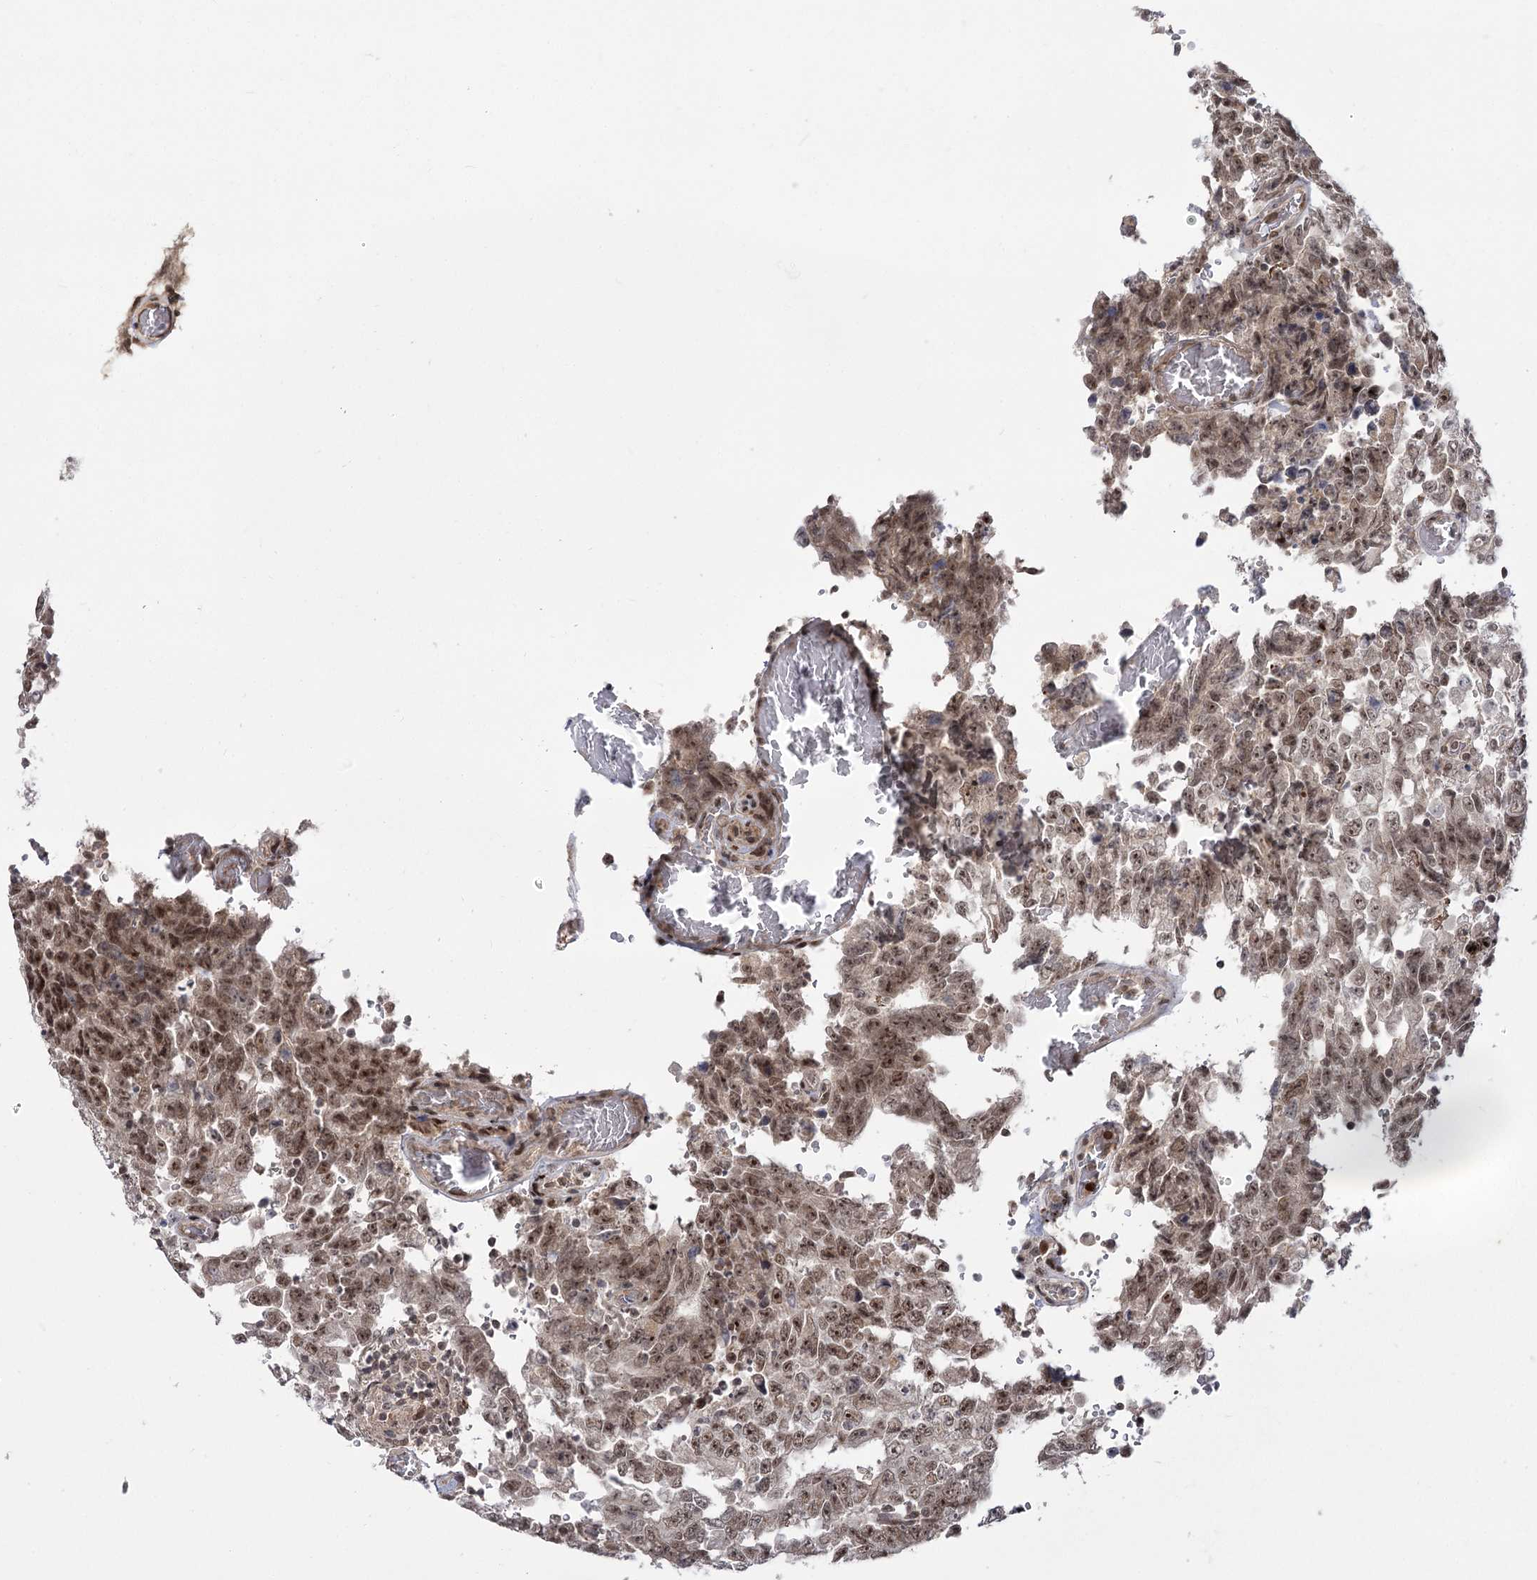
{"staining": {"intensity": "moderate", "quantity": "25%-75%", "location": "cytoplasmic/membranous,nuclear"}, "tissue": "testis cancer", "cell_type": "Tumor cells", "image_type": "cancer", "snomed": [{"axis": "morphology", "description": "Carcinoma, Embryonal, NOS"}, {"axis": "topography", "description": "Testis"}], "caption": "Tumor cells exhibit medium levels of moderate cytoplasmic/membranous and nuclear expression in approximately 25%-75% of cells in embryonal carcinoma (testis). (DAB (3,3'-diaminobenzidine) = brown stain, brightfield microscopy at high magnification).", "gene": "HELQ", "patient": {"sex": "male", "age": 26}}